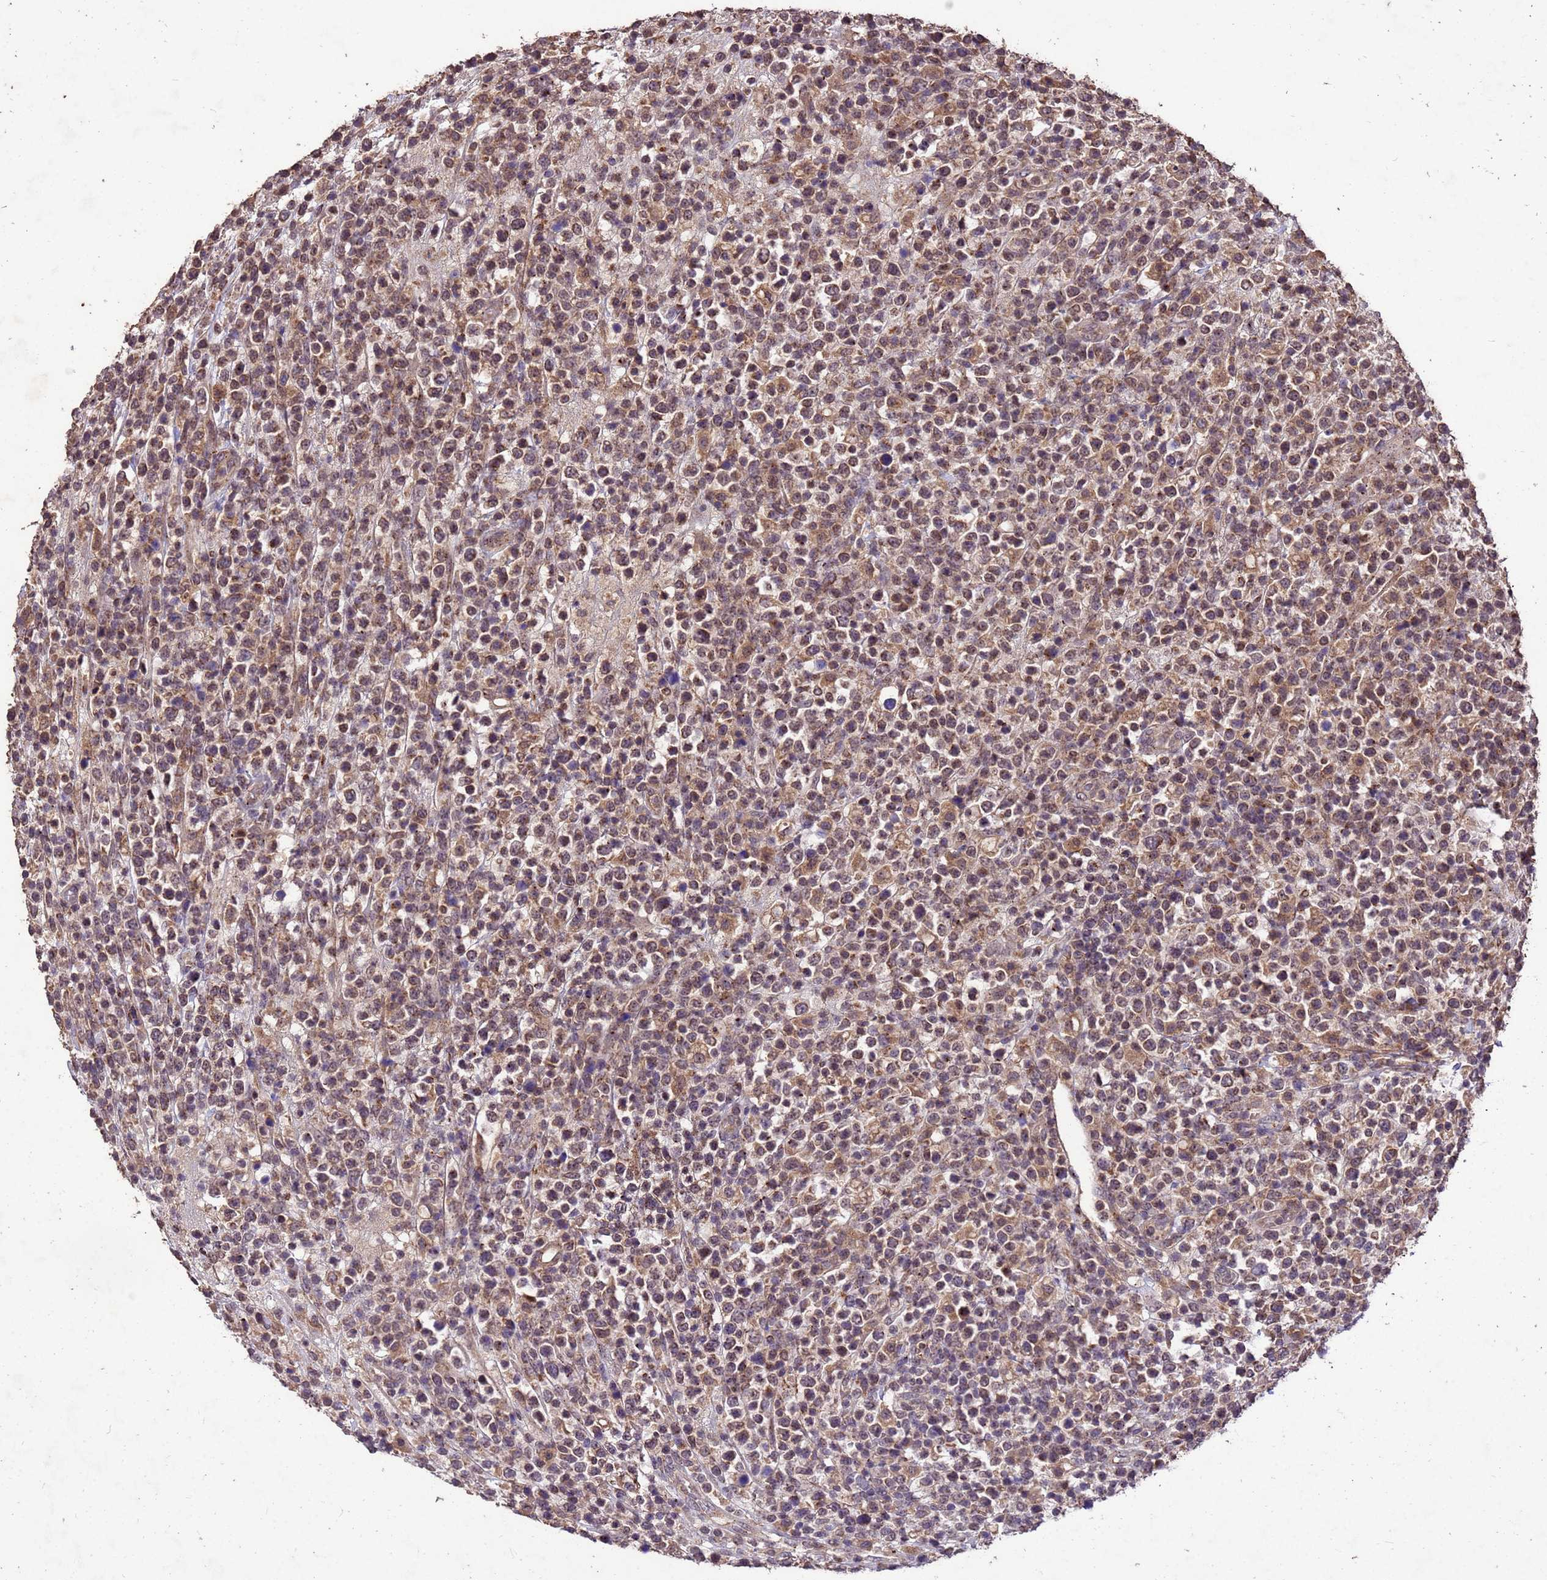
{"staining": {"intensity": "moderate", "quantity": "25%-75%", "location": "cytoplasmic/membranous"}, "tissue": "lymphoma", "cell_type": "Tumor cells", "image_type": "cancer", "snomed": [{"axis": "morphology", "description": "Malignant lymphoma, non-Hodgkin's type, High grade"}, {"axis": "topography", "description": "Colon"}], "caption": "DAB (3,3'-diaminobenzidine) immunohistochemical staining of lymphoma reveals moderate cytoplasmic/membranous protein expression in about 25%-75% of tumor cells.", "gene": "TOR4A", "patient": {"sex": "female", "age": 53}}